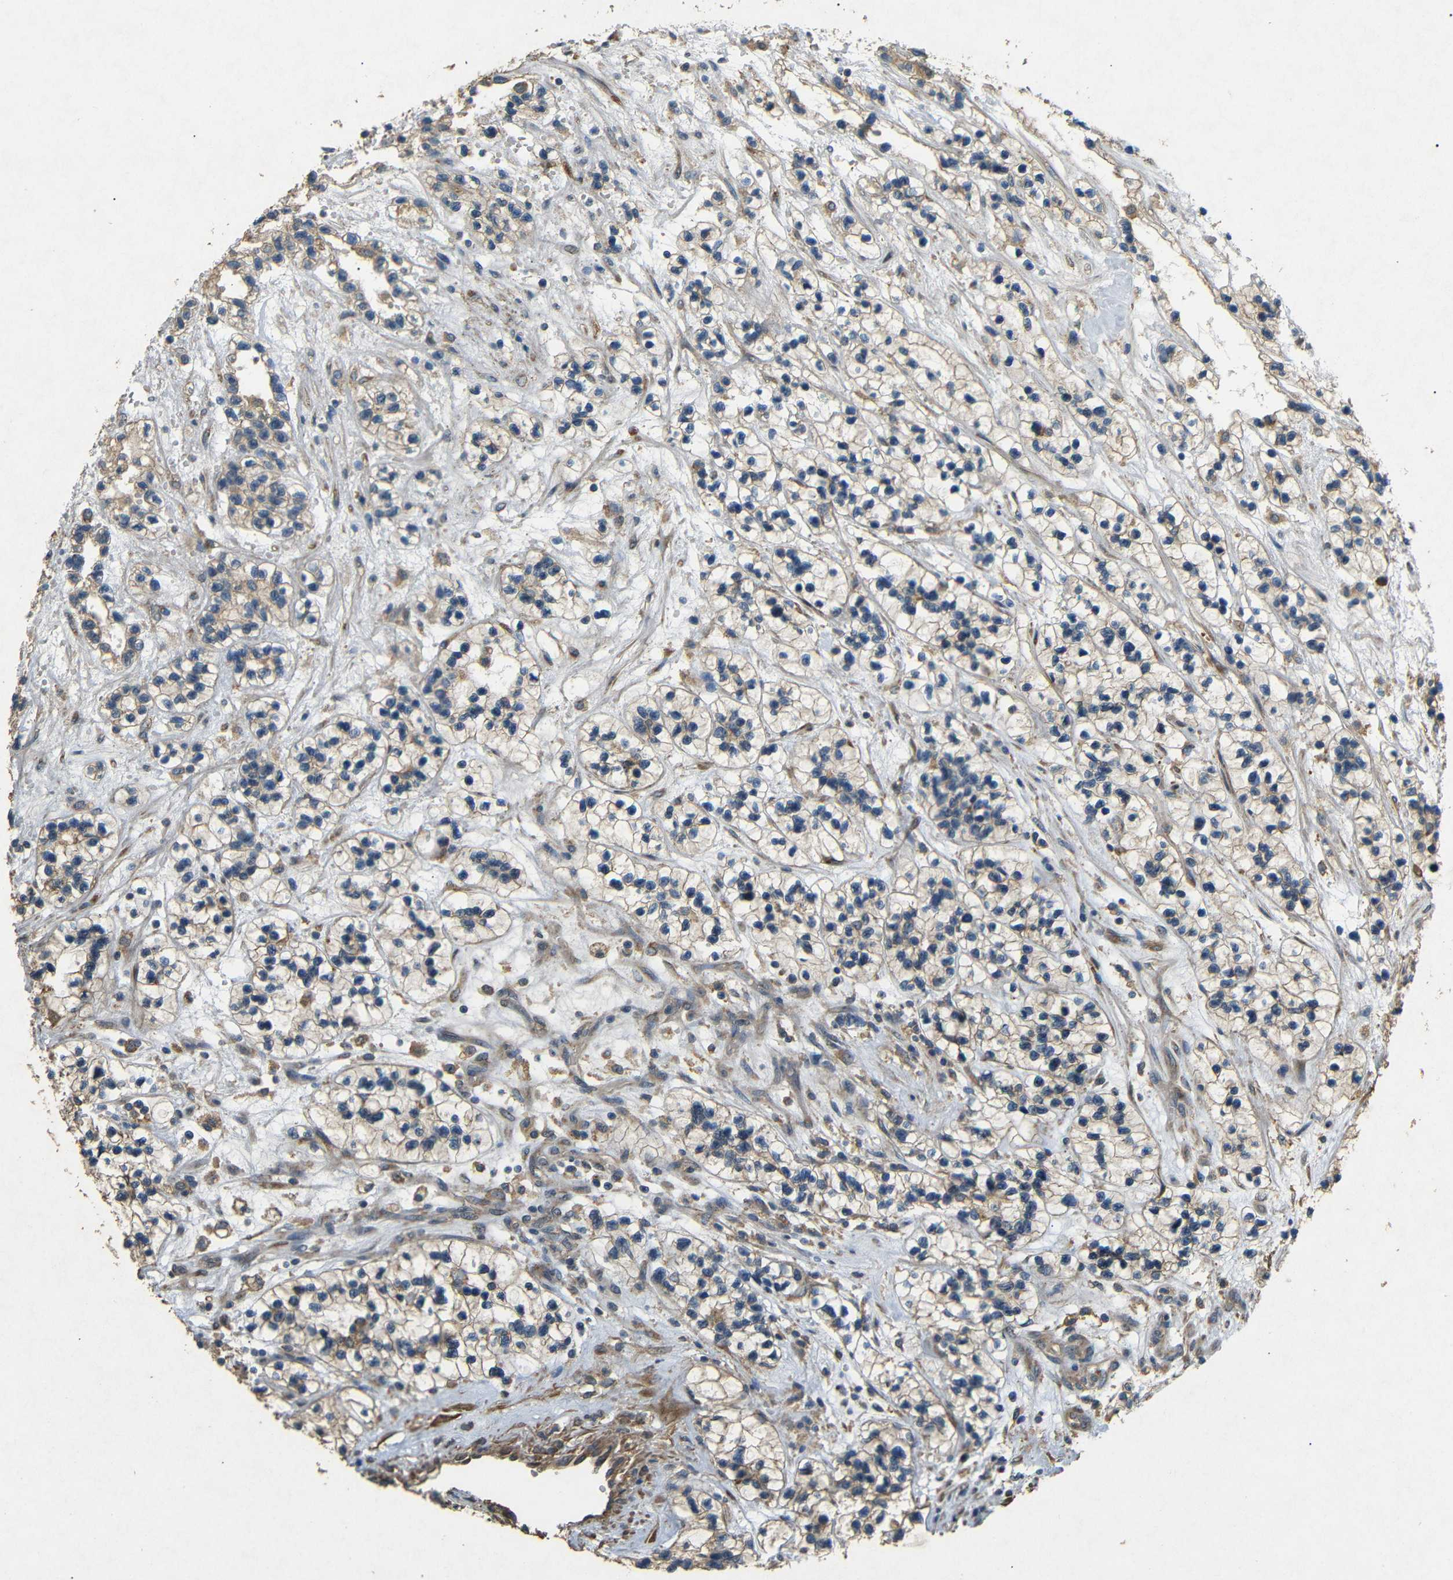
{"staining": {"intensity": "weak", "quantity": ">75%", "location": "cytoplasmic/membranous"}, "tissue": "renal cancer", "cell_type": "Tumor cells", "image_type": "cancer", "snomed": [{"axis": "morphology", "description": "Adenocarcinoma, NOS"}, {"axis": "topography", "description": "Kidney"}], "caption": "Approximately >75% of tumor cells in human renal cancer (adenocarcinoma) show weak cytoplasmic/membranous protein positivity as visualized by brown immunohistochemical staining.", "gene": "BNIP3", "patient": {"sex": "female", "age": 57}}